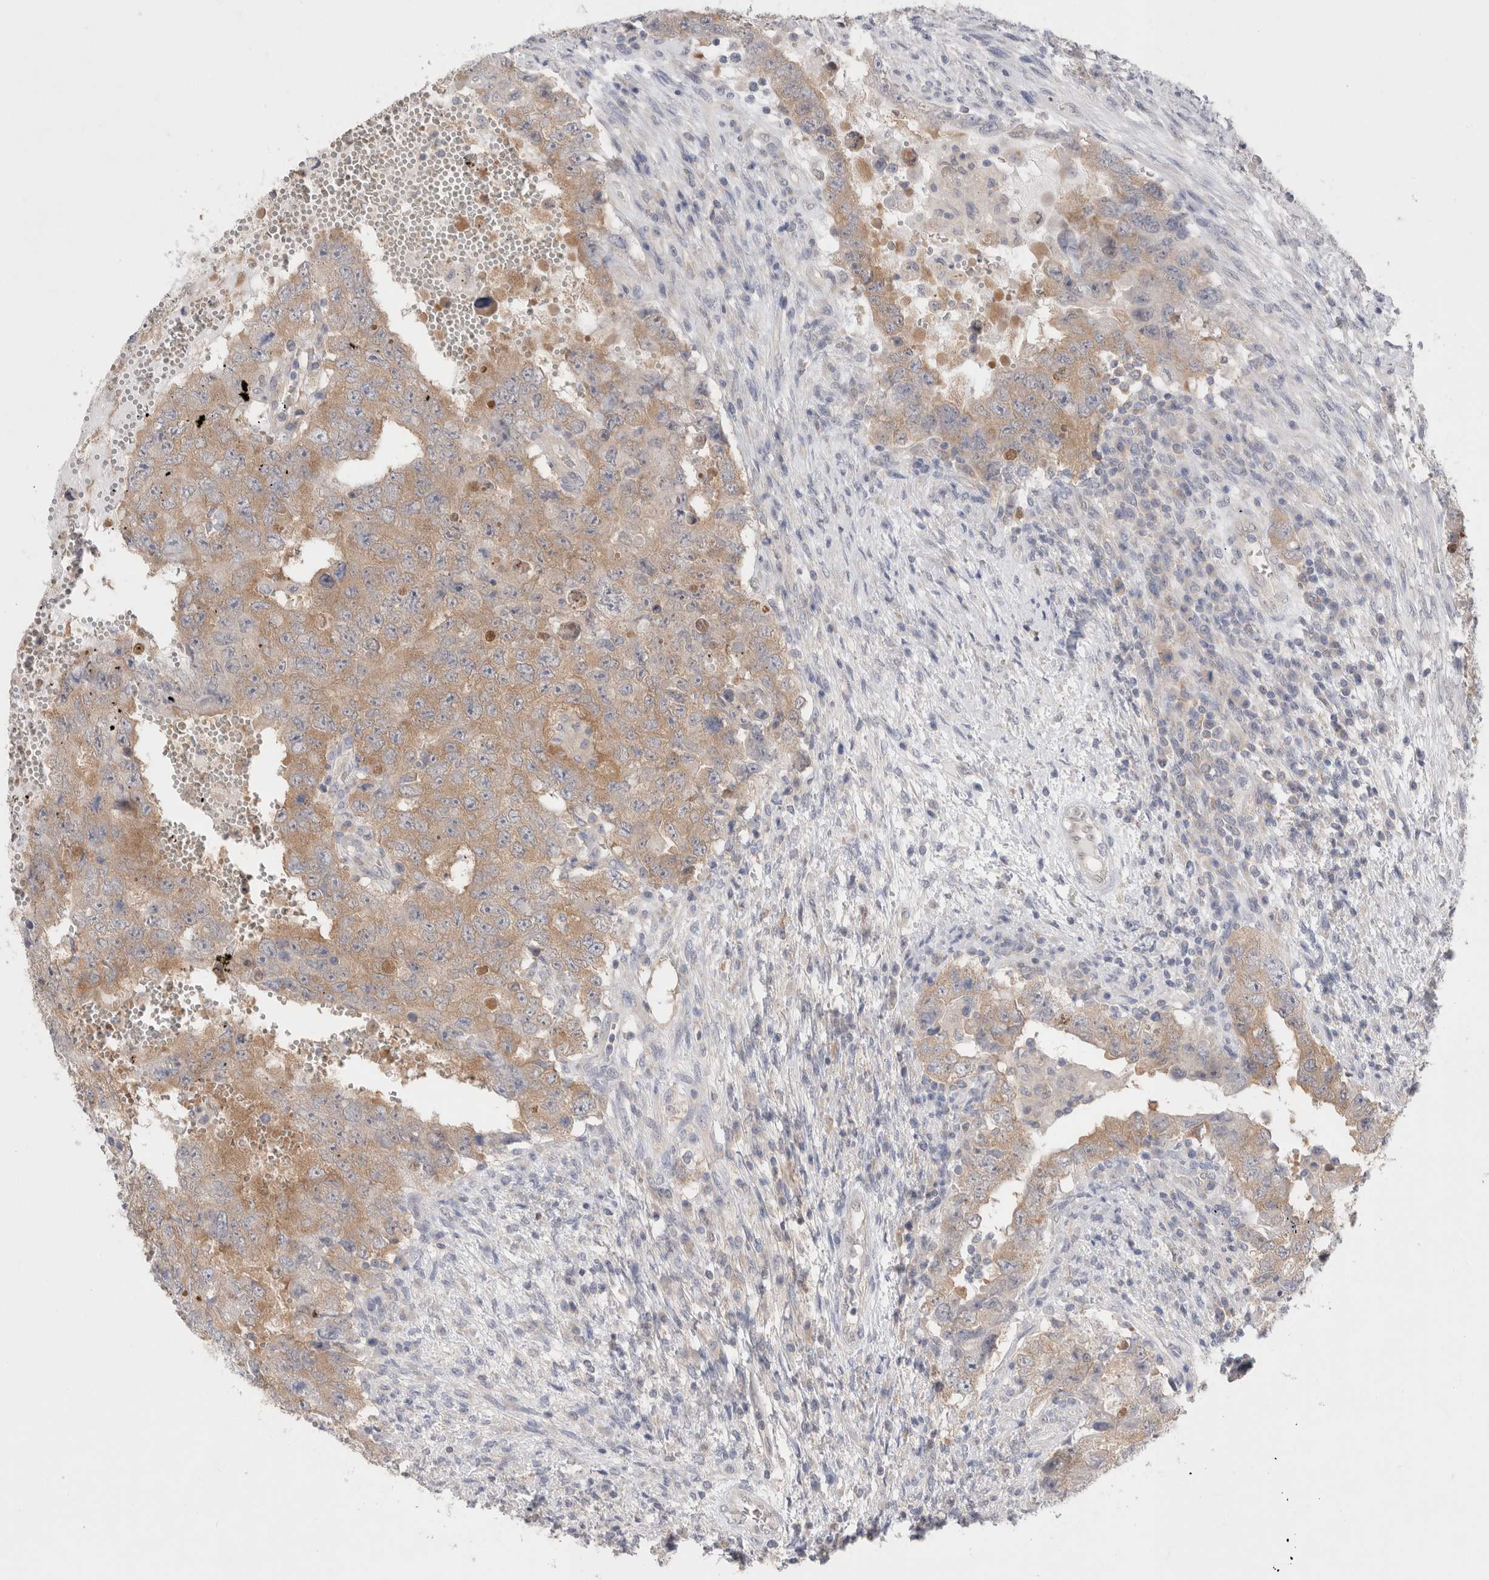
{"staining": {"intensity": "moderate", "quantity": "25%-75%", "location": "cytoplasmic/membranous"}, "tissue": "testis cancer", "cell_type": "Tumor cells", "image_type": "cancer", "snomed": [{"axis": "morphology", "description": "Carcinoma, Embryonal, NOS"}, {"axis": "topography", "description": "Testis"}], "caption": "High-magnification brightfield microscopy of testis embryonal carcinoma stained with DAB (3,3'-diaminobenzidine) (brown) and counterstained with hematoxylin (blue). tumor cells exhibit moderate cytoplasmic/membranous staining is identified in about25%-75% of cells. Nuclei are stained in blue.", "gene": "NDOR1", "patient": {"sex": "male", "age": 26}}